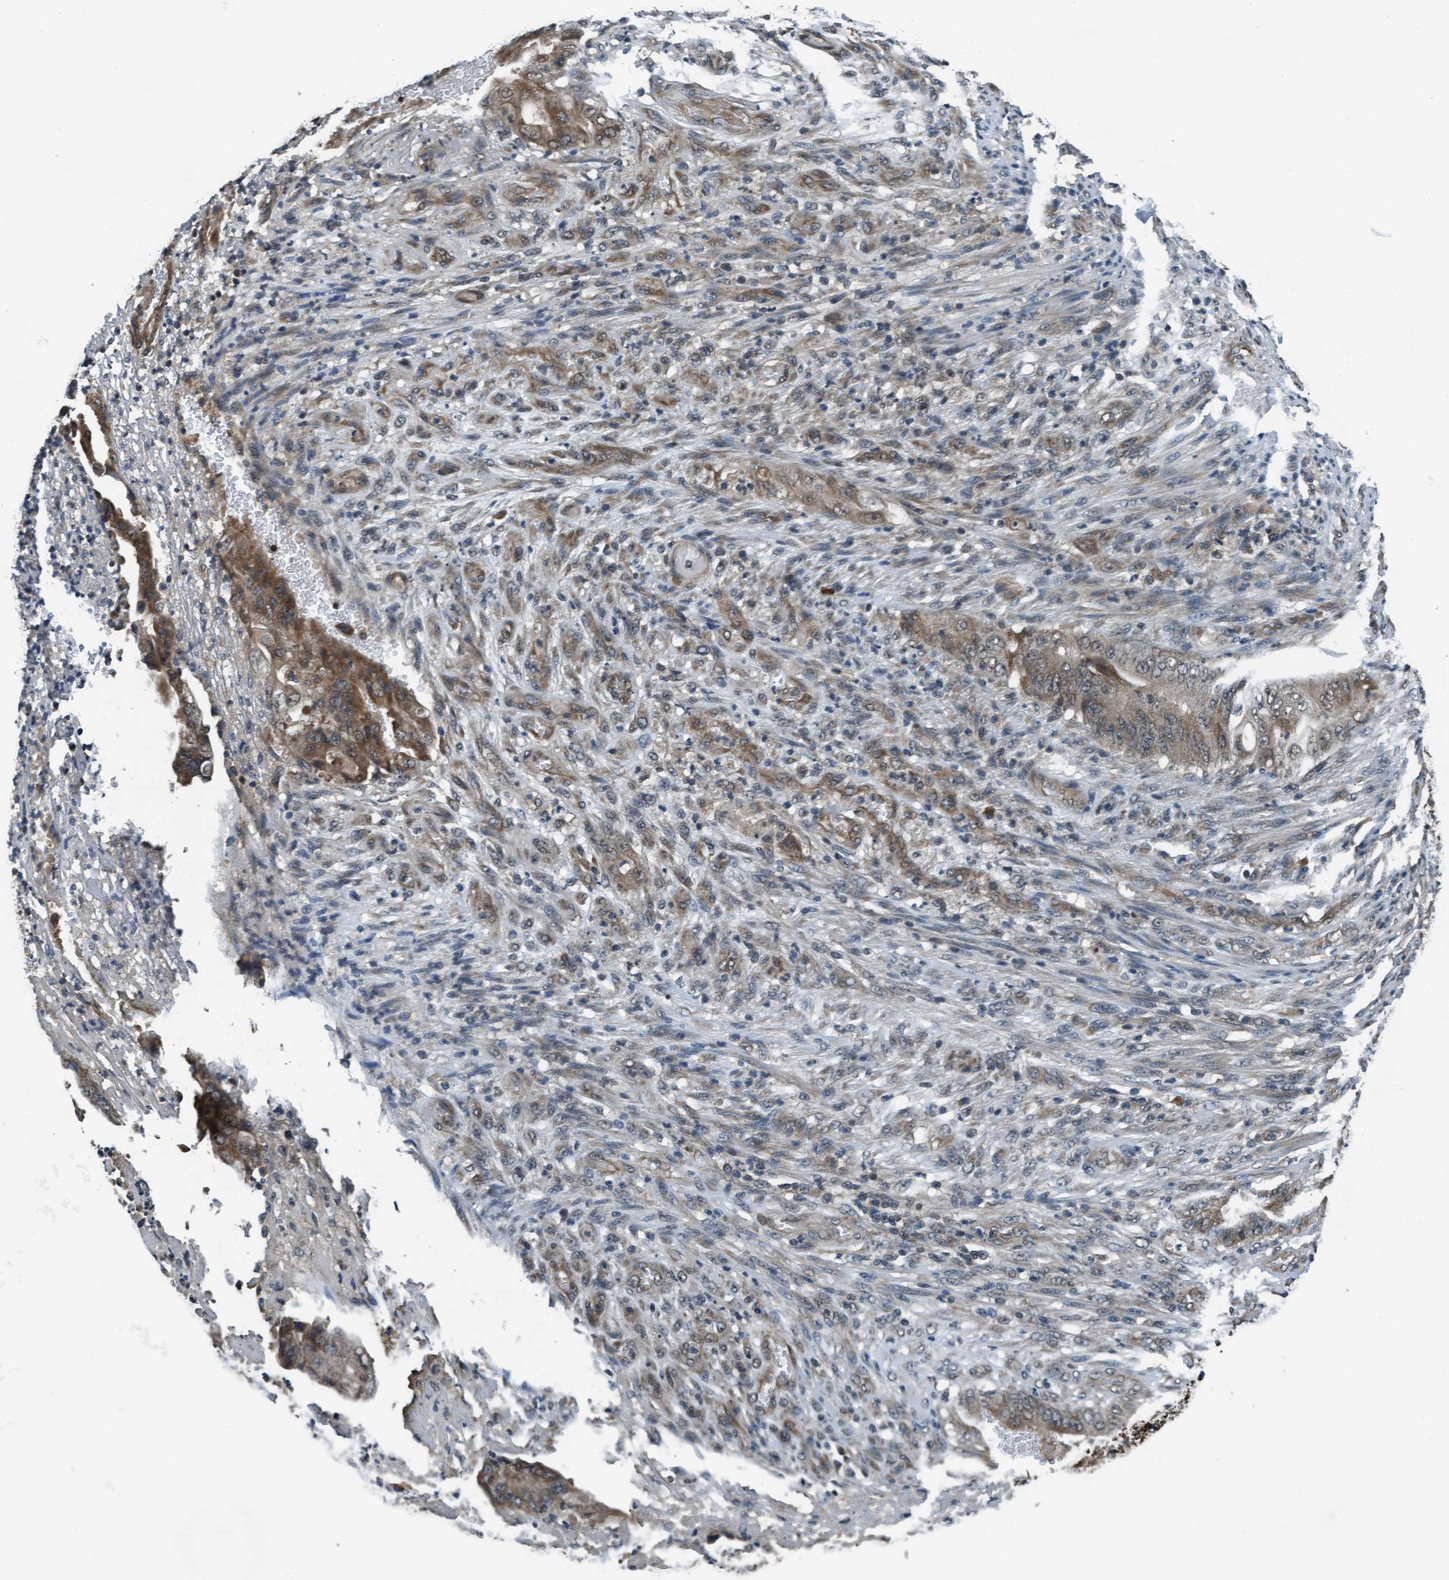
{"staining": {"intensity": "moderate", "quantity": ">75%", "location": "cytoplasmic/membranous"}, "tissue": "stomach cancer", "cell_type": "Tumor cells", "image_type": "cancer", "snomed": [{"axis": "morphology", "description": "Adenocarcinoma, NOS"}, {"axis": "topography", "description": "Stomach"}], "caption": "Immunohistochemistry (IHC) (DAB) staining of human adenocarcinoma (stomach) reveals moderate cytoplasmic/membranous protein staining in about >75% of tumor cells. (Stains: DAB in brown, nuclei in blue, Microscopy: brightfield microscopy at high magnification).", "gene": "WASF1", "patient": {"sex": "female", "age": 73}}